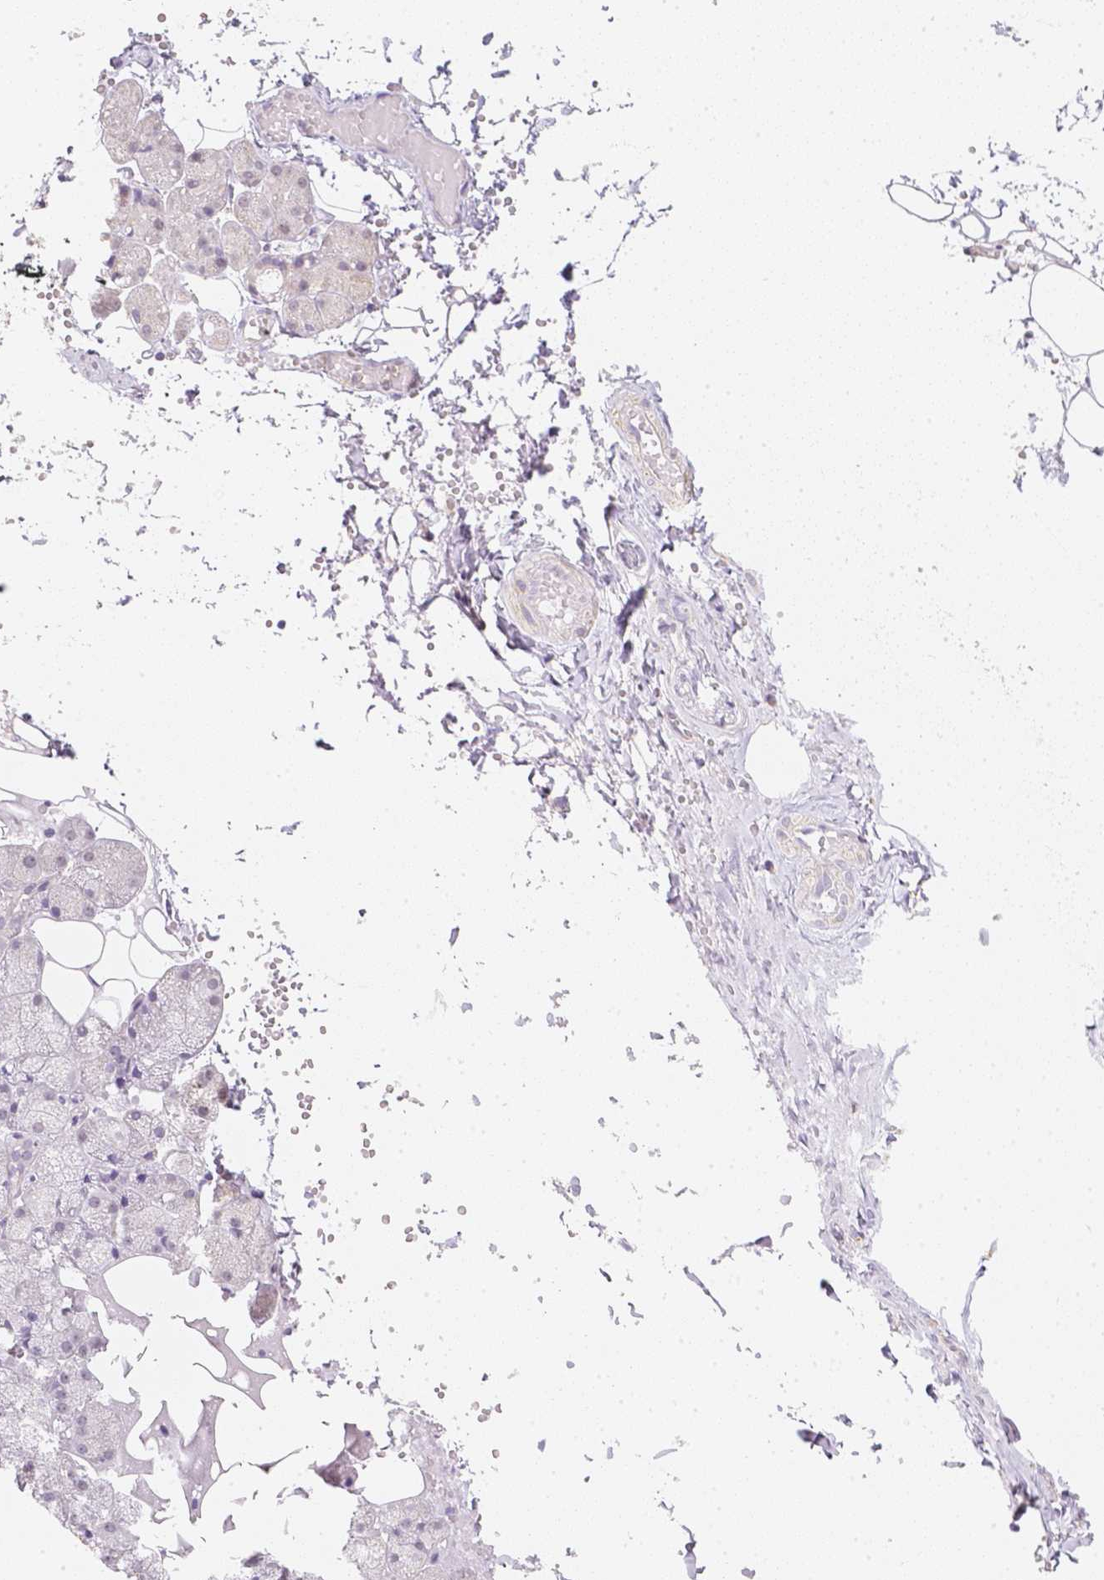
{"staining": {"intensity": "weak", "quantity": "<25%", "location": "cytoplasmic/membranous"}, "tissue": "salivary gland", "cell_type": "Glandular cells", "image_type": "normal", "snomed": [{"axis": "morphology", "description": "Normal tissue, NOS"}, {"axis": "topography", "description": "Salivary gland"}], "caption": "This image is of unremarkable salivary gland stained with IHC to label a protein in brown with the nuclei are counter-stained blue. There is no positivity in glandular cells. (Brightfield microscopy of DAB (3,3'-diaminobenzidine) IHC at high magnification).", "gene": "NVL", "patient": {"sex": "male", "age": 38}}